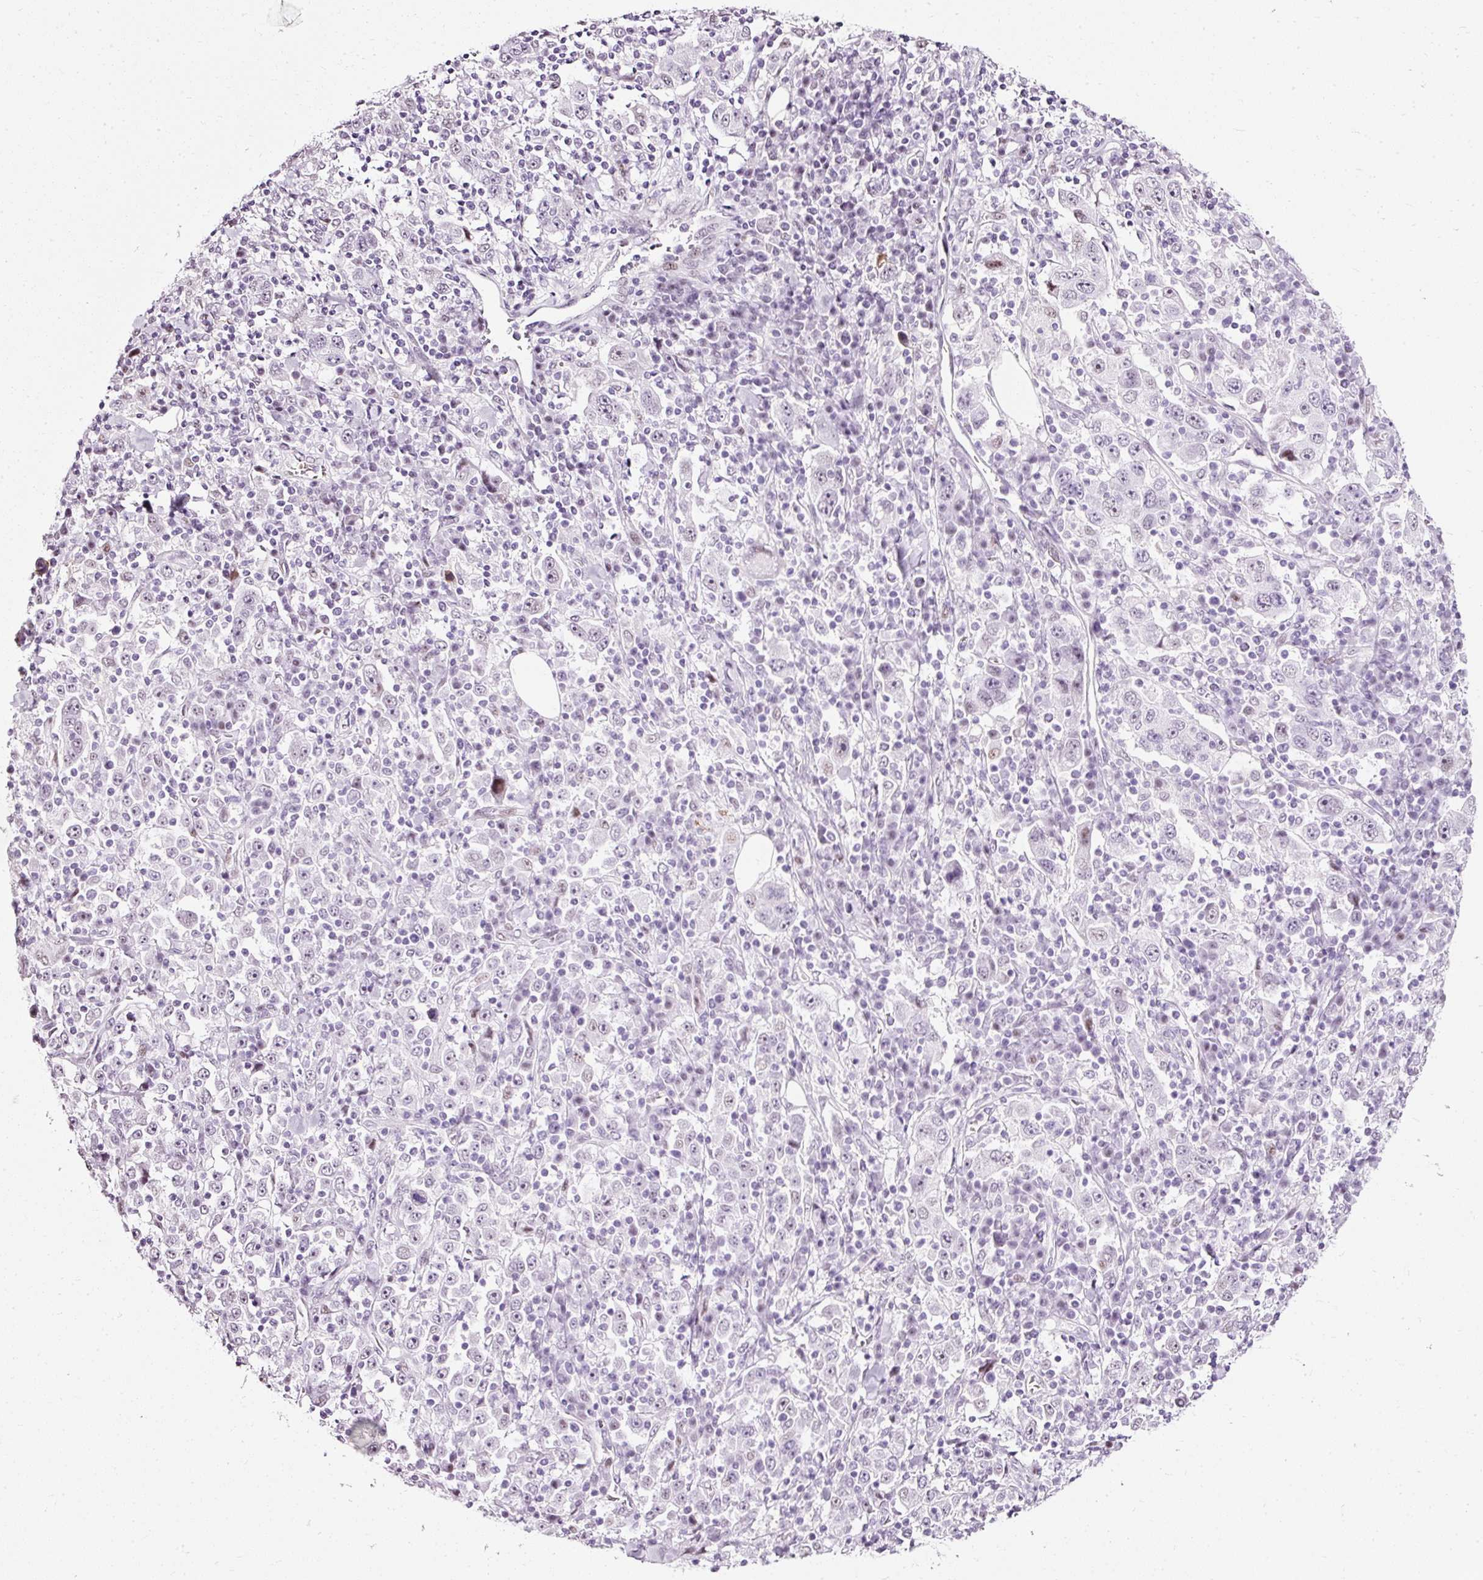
{"staining": {"intensity": "negative", "quantity": "none", "location": "none"}, "tissue": "stomach cancer", "cell_type": "Tumor cells", "image_type": "cancer", "snomed": [{"axis": "morphology", "description": "Normal tissue, NOS"}, {"axis": "morphology", "description": "Adenocarcinoma, NOS"}, {"axis": "topography", "description": "Stomach, upper"}, {"axis": "topography", "description": "Stomach"}], "caption": "Micrograph shows no significant protein staining in tumor cells of stomach cancer (adenocarcinoma). Nuclei are stained in blue.", "gene": "PDE6B", "patient": {"sex": "male", "age": 59}}